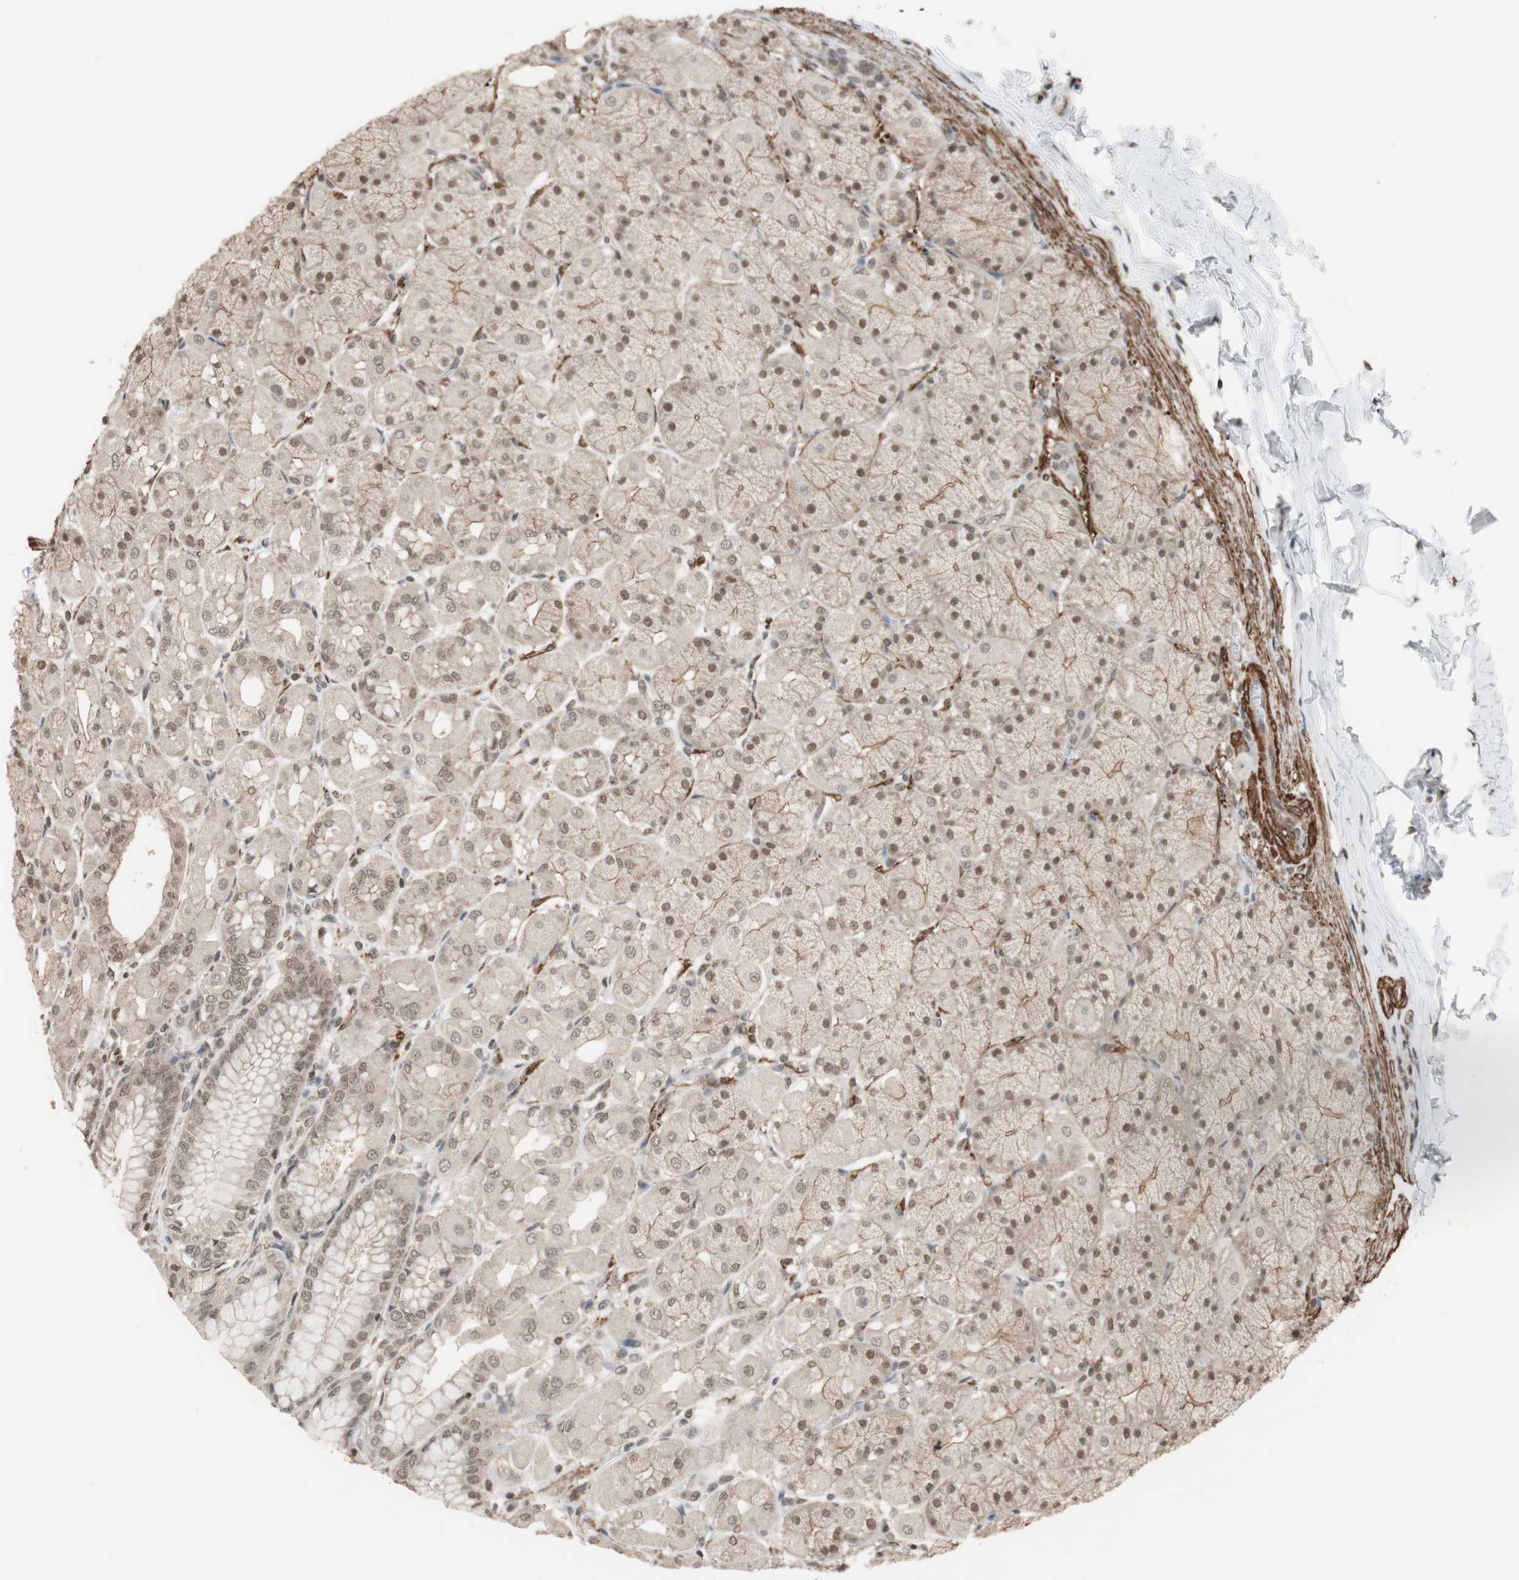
{"staining": {"intensity": "weak", "quantity": ">75%", "location": "cytoplasmic/membranous,nuclear"}, "tissue": "stomach", "cell_type": "Glandular cells", "image_type": "normal", "snomed": [{"axis": "morphology", "description": "Normal tissue, NOS"}, {"axis": "topography", "description": "Stomach, upper"}], "caption": "This is a micrograph of immunohistochemistry staining of benign stomach, which shows weak staining in the cytoplasmic/membranous,nuclear of glandular cells.", "gene": "DRAP1", "patient": {"sex": "female", "age": 56}}